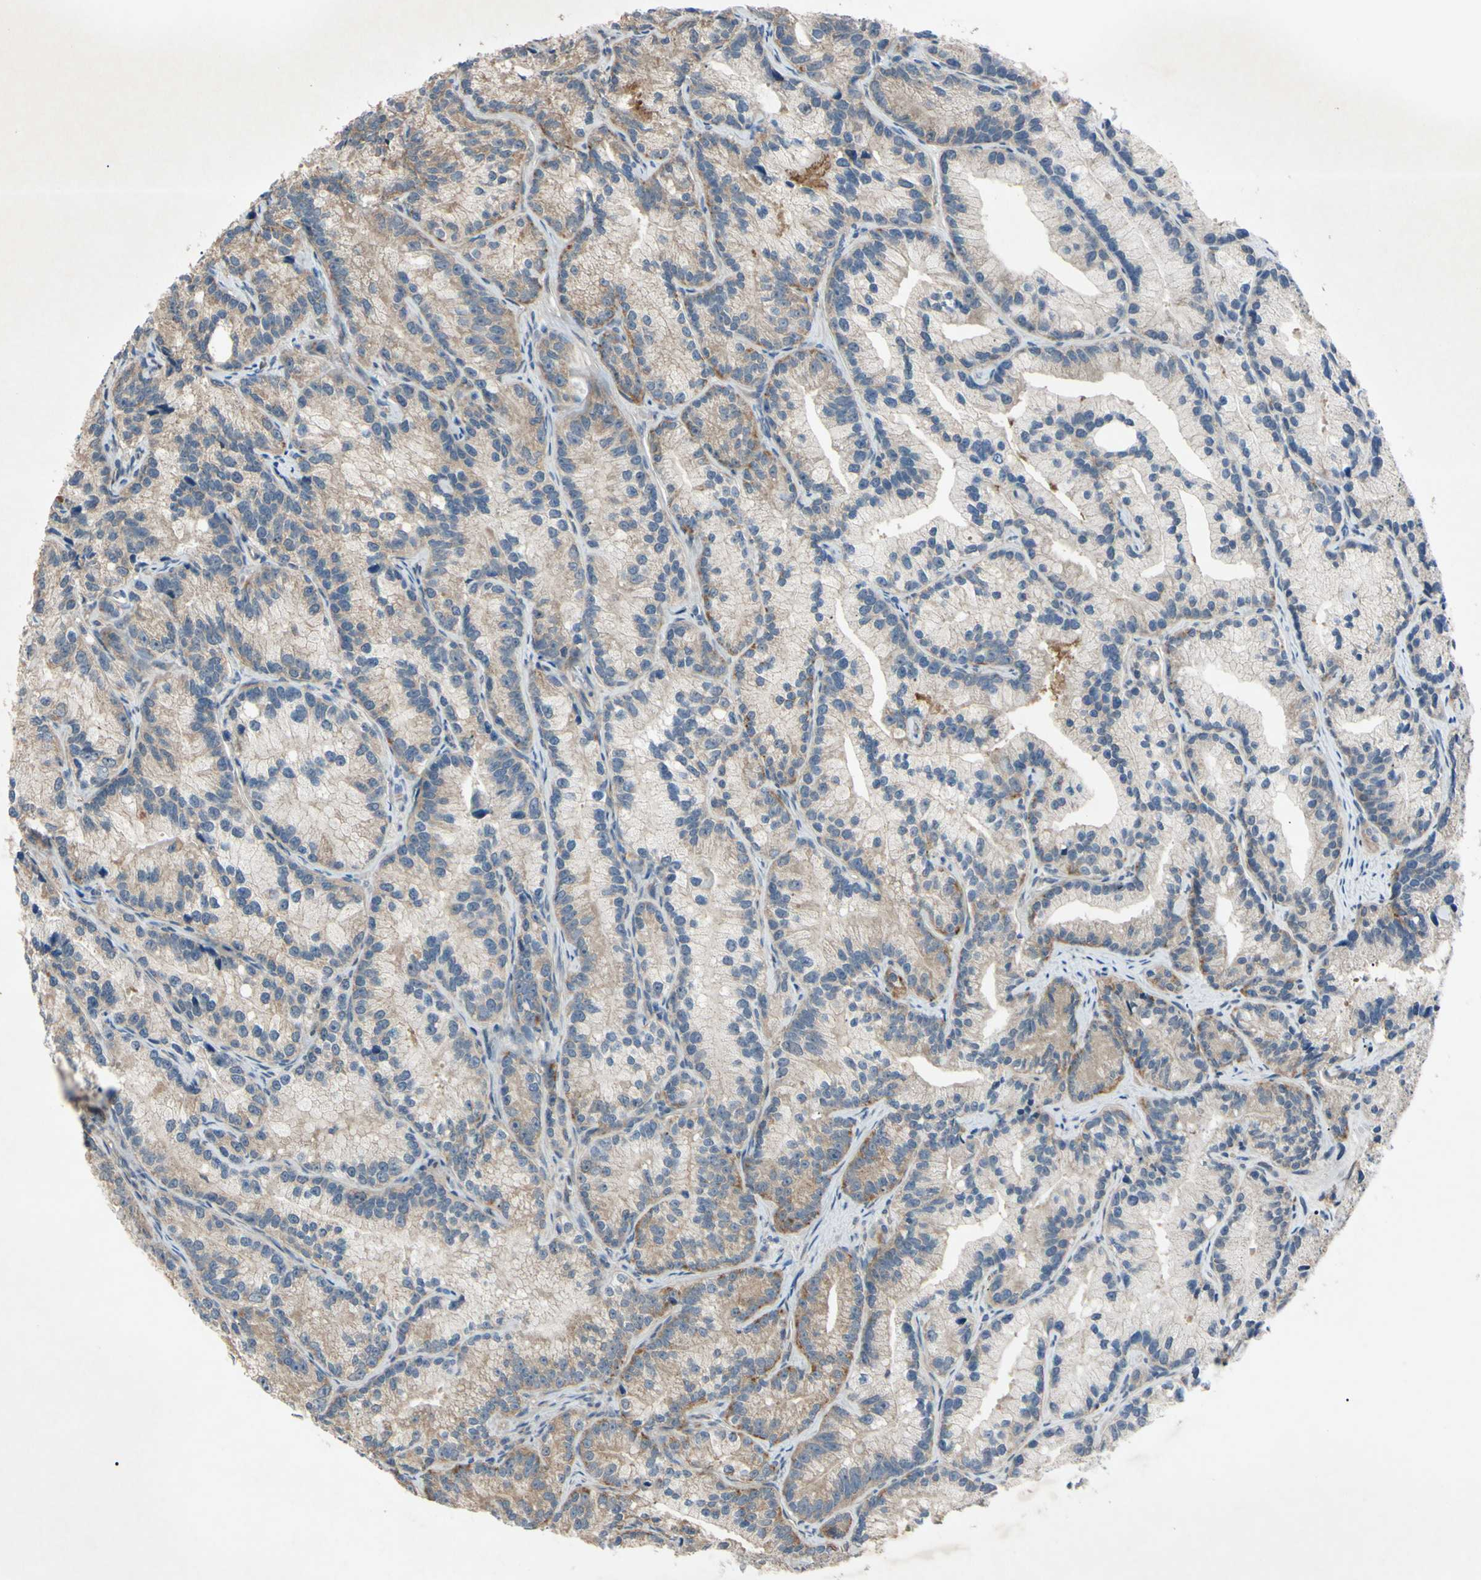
{"staining": {"intensity": "weak", "quantity": ">75%", "location": "cytoplasmic/membranous"}, "tissue": "prostate cancer", "cell_type": "Tumor cells", "image_type": "cancer", "snomed": [{"axis": "morphology", "description": "Adenocarcinoma, Low grade"}, {"axis": "topography", "description": "Prostate"}], "caption": "Protein staining displays weak cytoplasmic/membranous positivity in approximately >75% of tumor cells in prostate low-grade adenocarcinoma.", "gene": "HILPDA", "patient": {"sex": "male", "age": 89}}